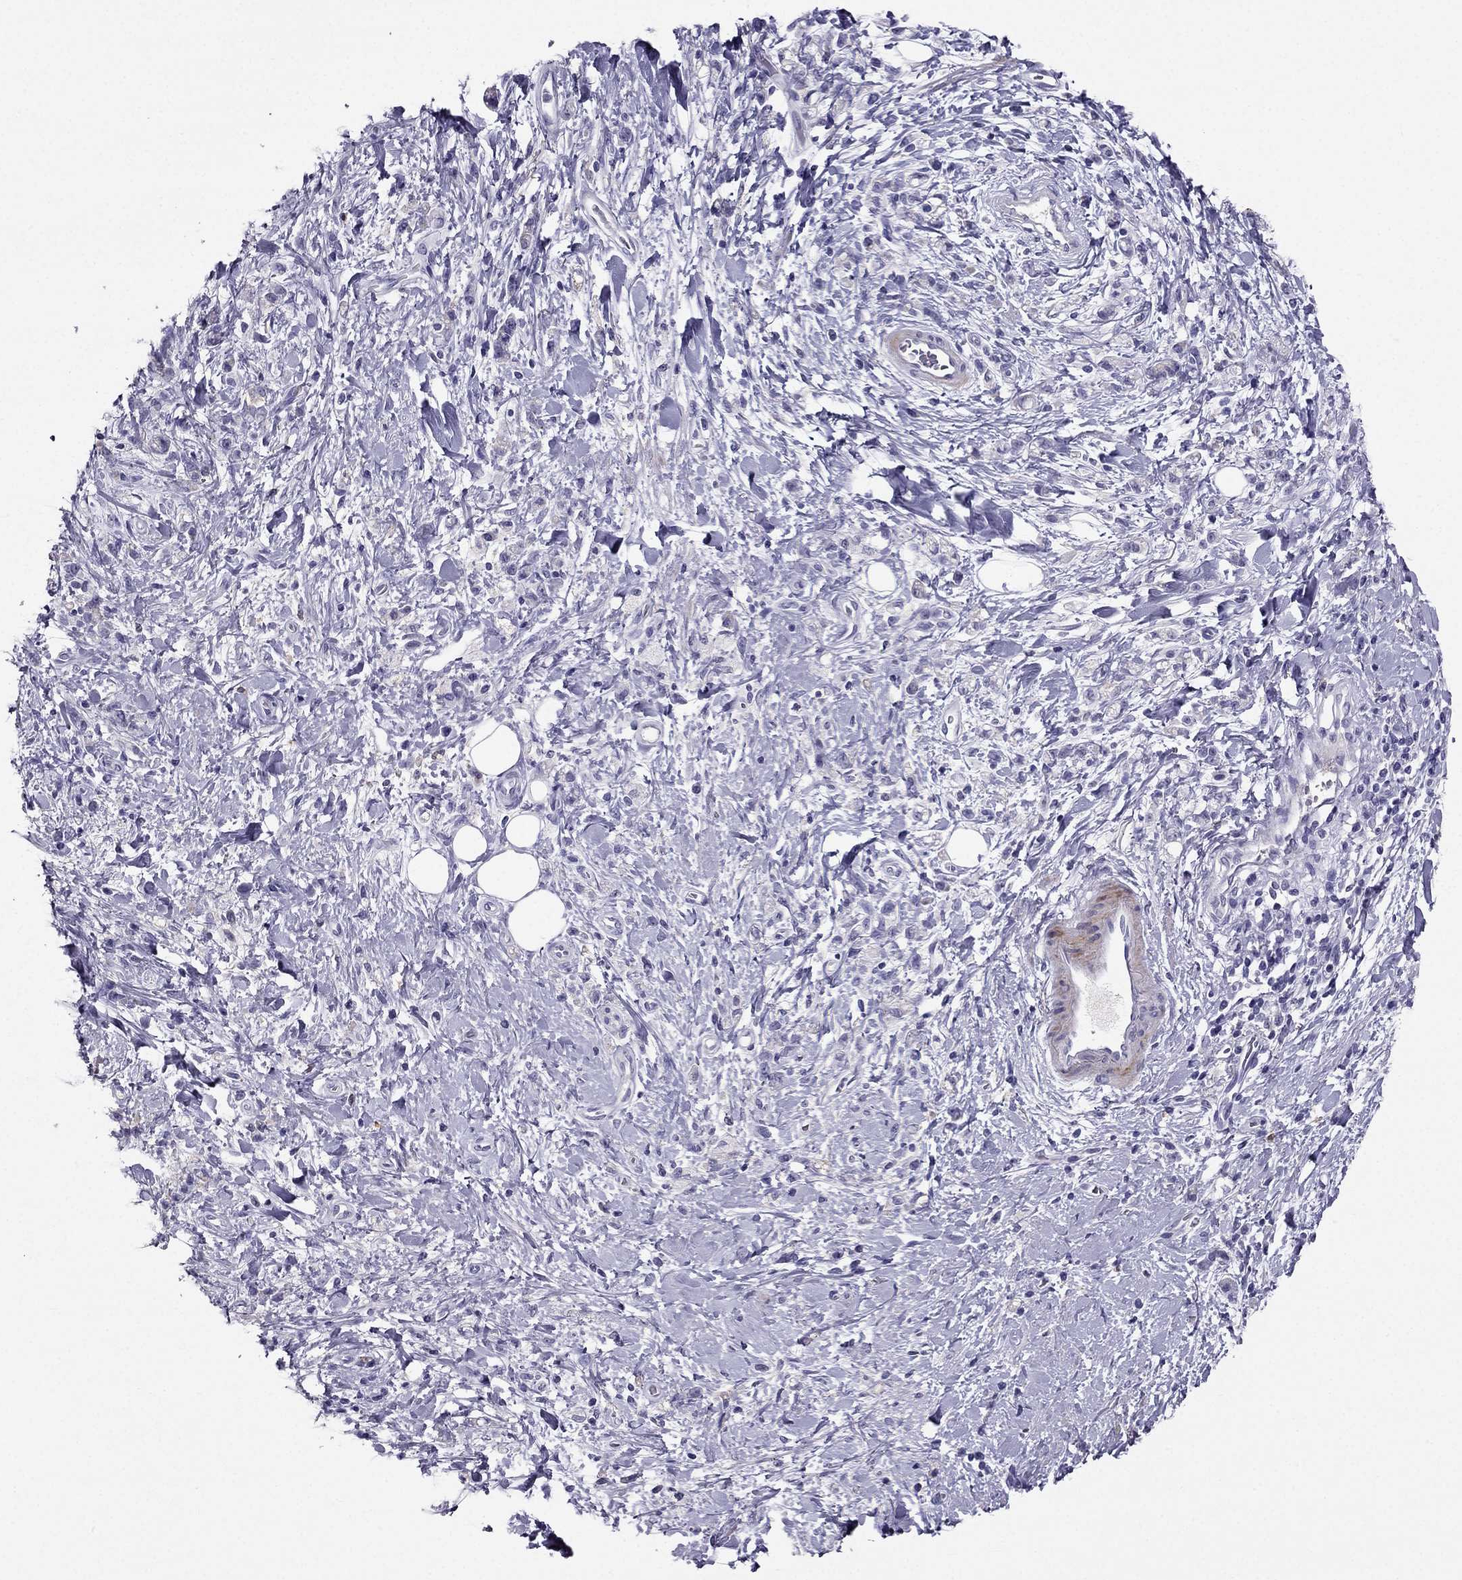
{"staining": {"intensity": "negative", "quantity": "none", "location": "none"}, "tissue": "stomach cancer", "cell_type": "Tumor cells", "image_type": "cancer", "snomed": [{"axis": "morphology", "description": "Adenocarcinoma, NOS"}, {"axis": "topography", "description": "Stomach"}], "caption": "IHC histopathology image of neoplastic tissue: adenocarcinoma (stomach) stained with DAB (3,3'-diaminobenzidine) reveals no significant protein positivity in tumor cells.", "gene": "LMTK3", "patient": {"sex": "male", "age": 77}}